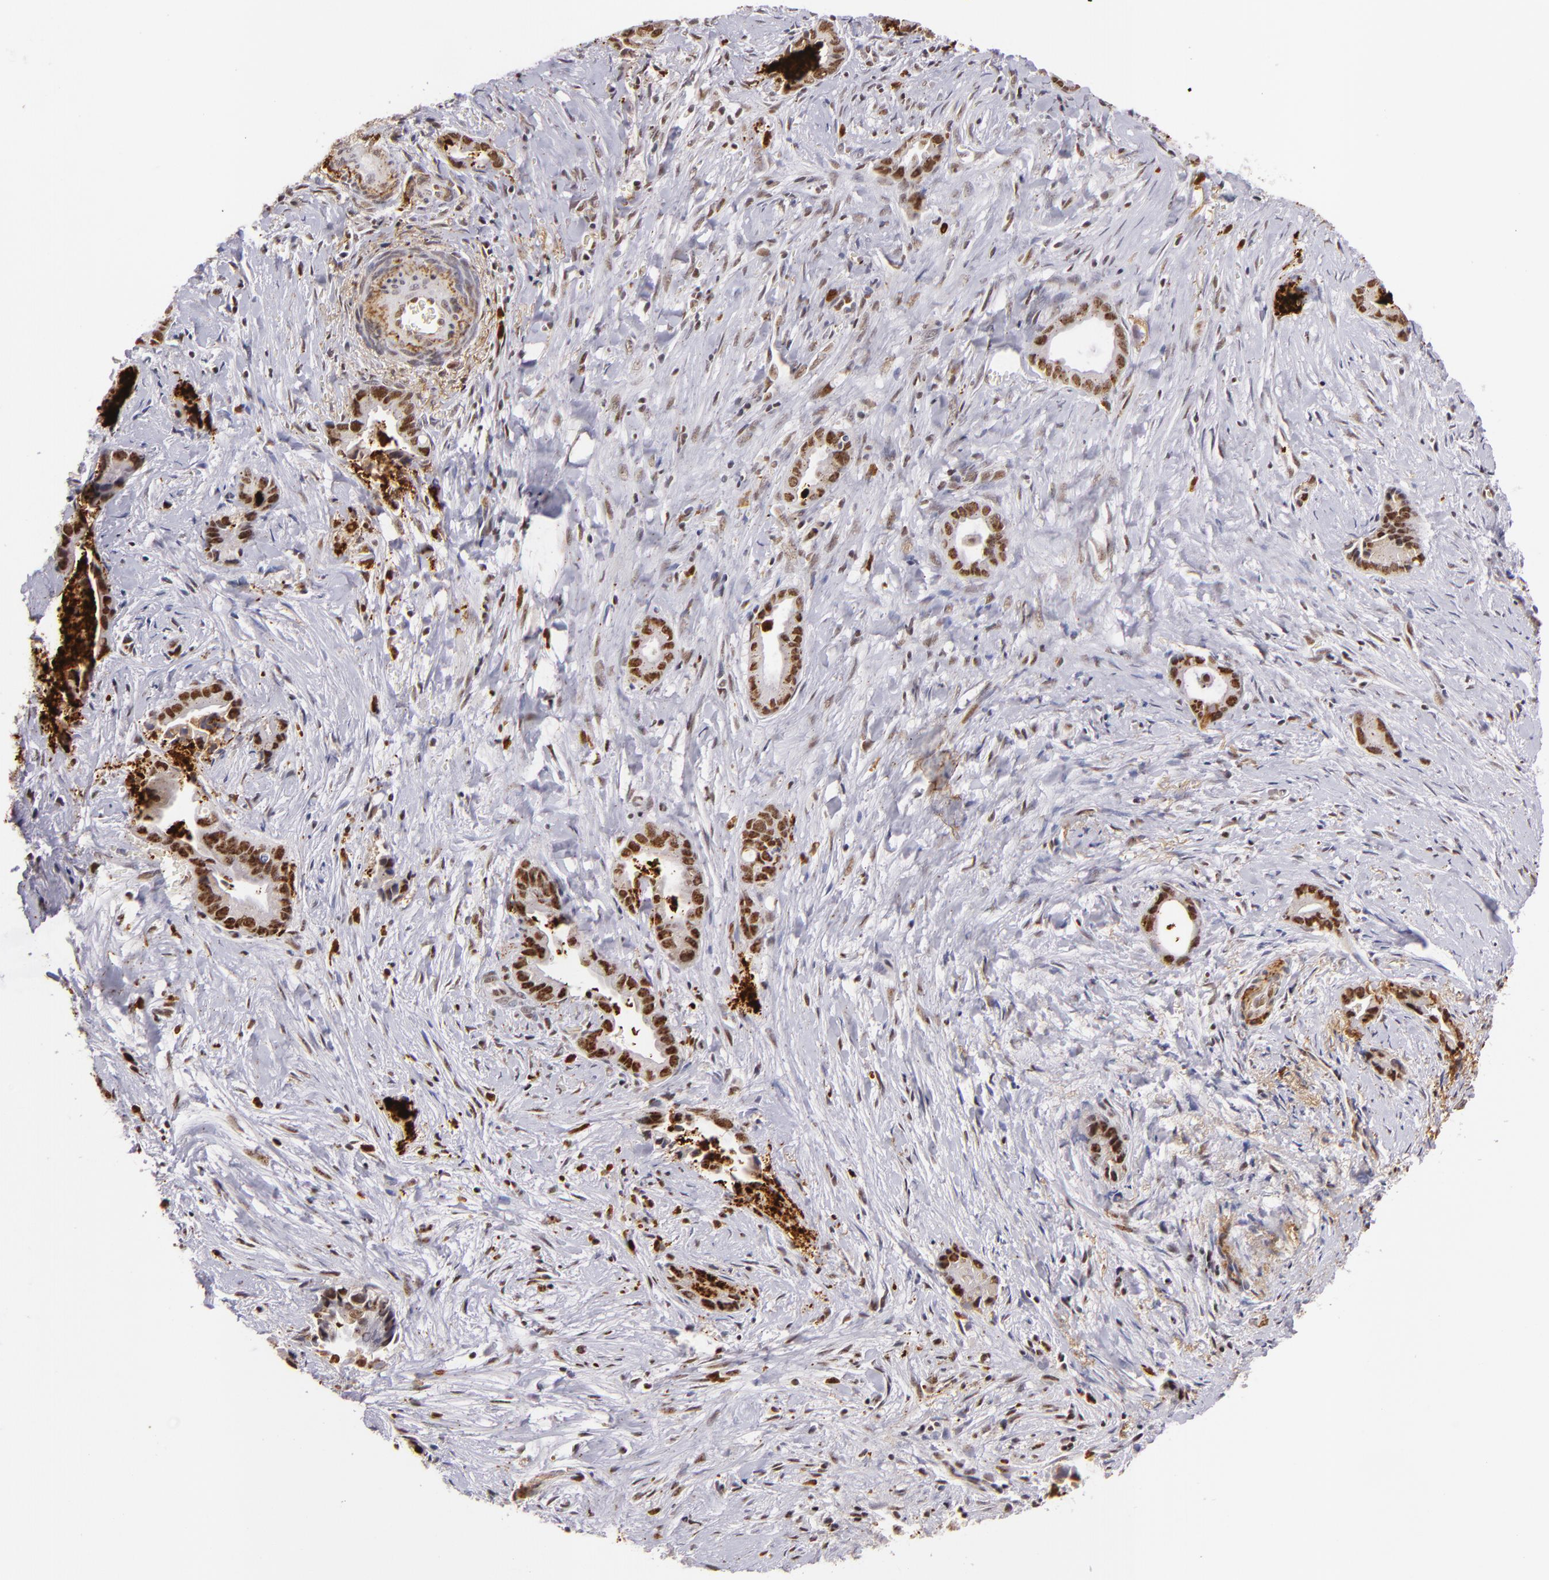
{"staining": {"intensity": "moderate", "quantity": ">75%", "location": "nuclear"}, "tissue": "liver cancer", "cell_type": "Tumor cells", "image_type": "cancer", "snomed": [{"axis": "morphology", "description": "Cholangiocarcinoma"}, {"axis": "topography", "description": "Liver"}], "caption": "Cholangiocarcinoma (liver) stained for a protein (brown) shows moderate nuclear positive expression in about >75% of tumor cells.", "gene": "RXRG", "patient": {"sex": "female", "age": 55}}